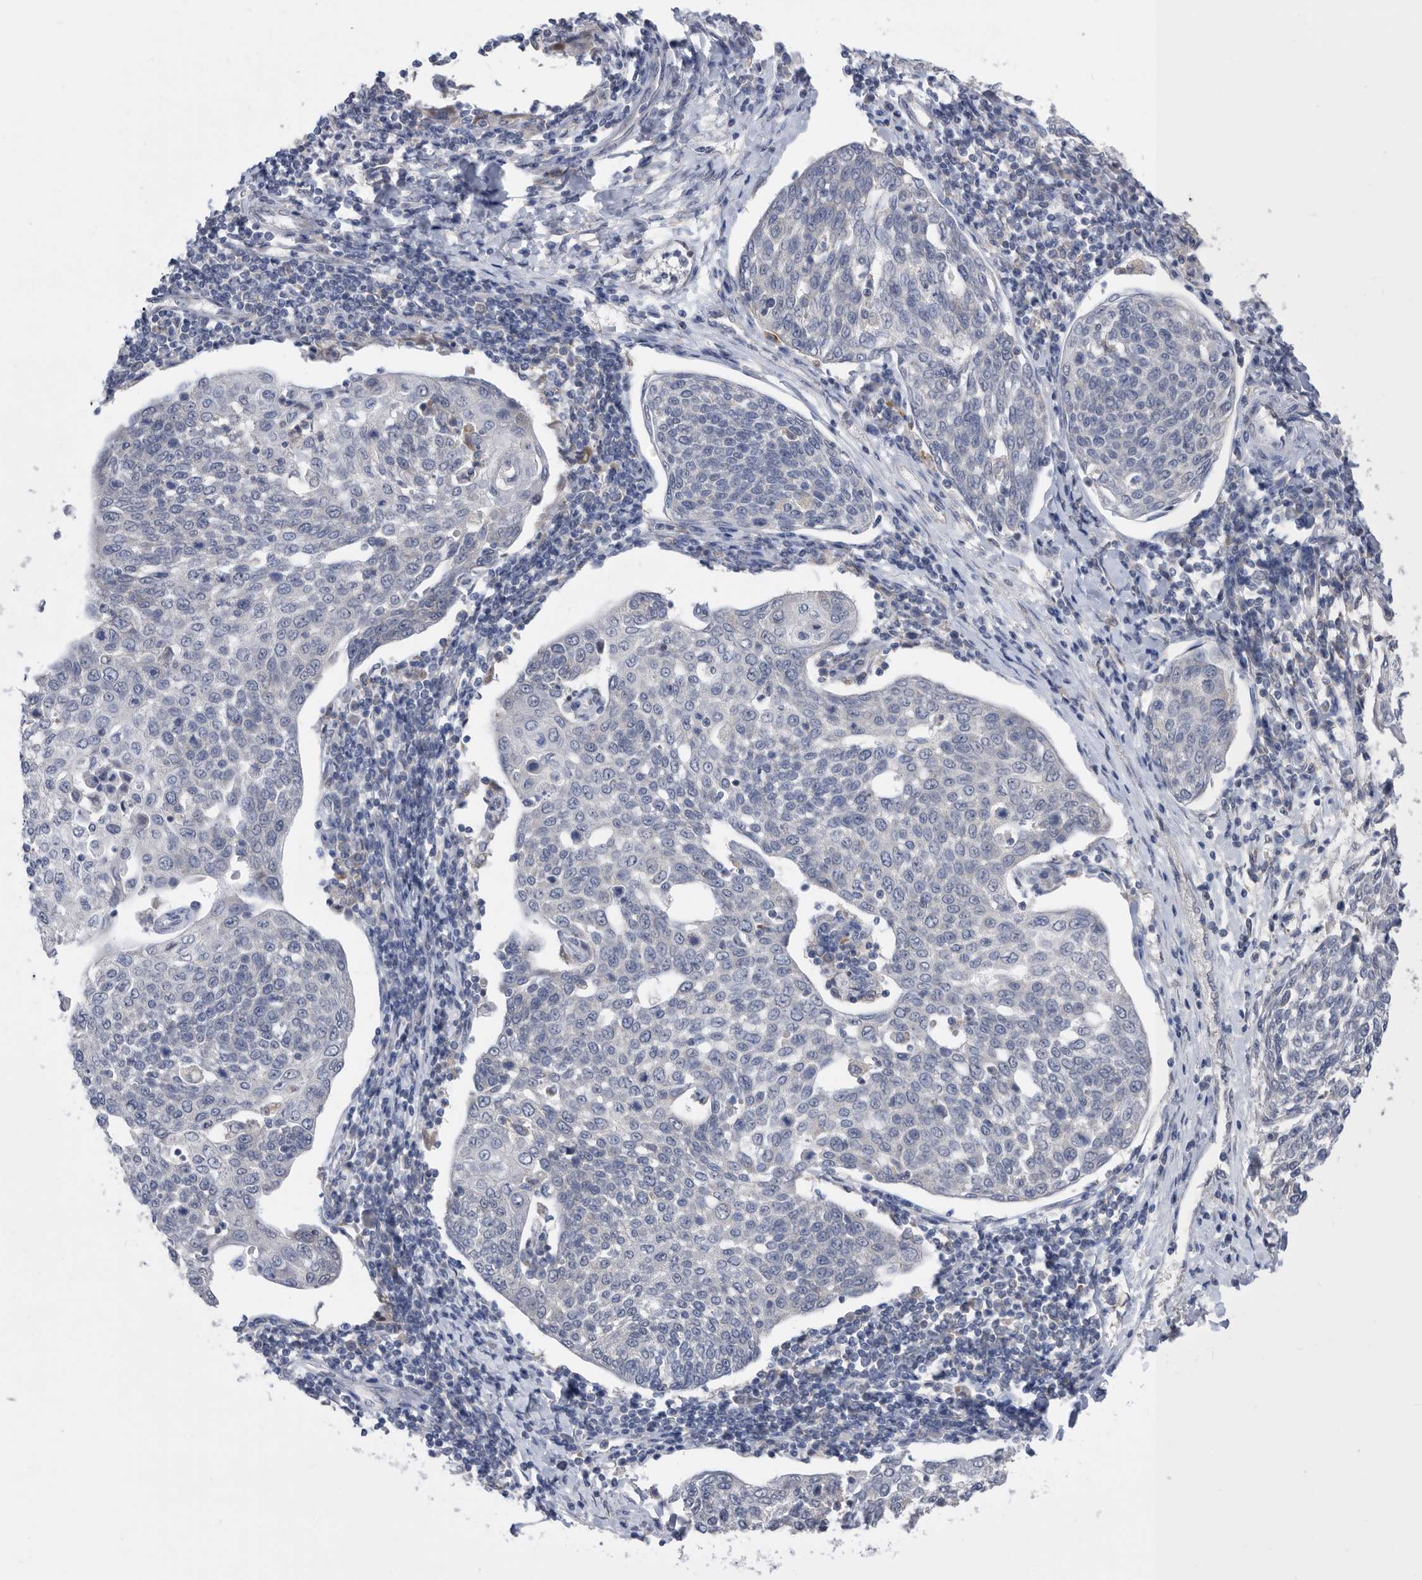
{"staining": {"intensity": "negative", "quantity": "none", "location": "none"}, "tissue": "cervical cancer", "cell_type": "Tumor cells", "image_type": "cancer", "snomed": [{"axis": "morphology", "description": "Squamous cell carcinoma, NOS"}, {"axis": "topography", "description": "Cervix"}], "caption": "DAB immunohistochemical staining of cervical cancer (squamous cell carcinoma) exhibits no significant expression in tumor cells. Nuclei are stained in blue.", "gene": "CCT4", "patient": {"sex": "female", "age": 34}}